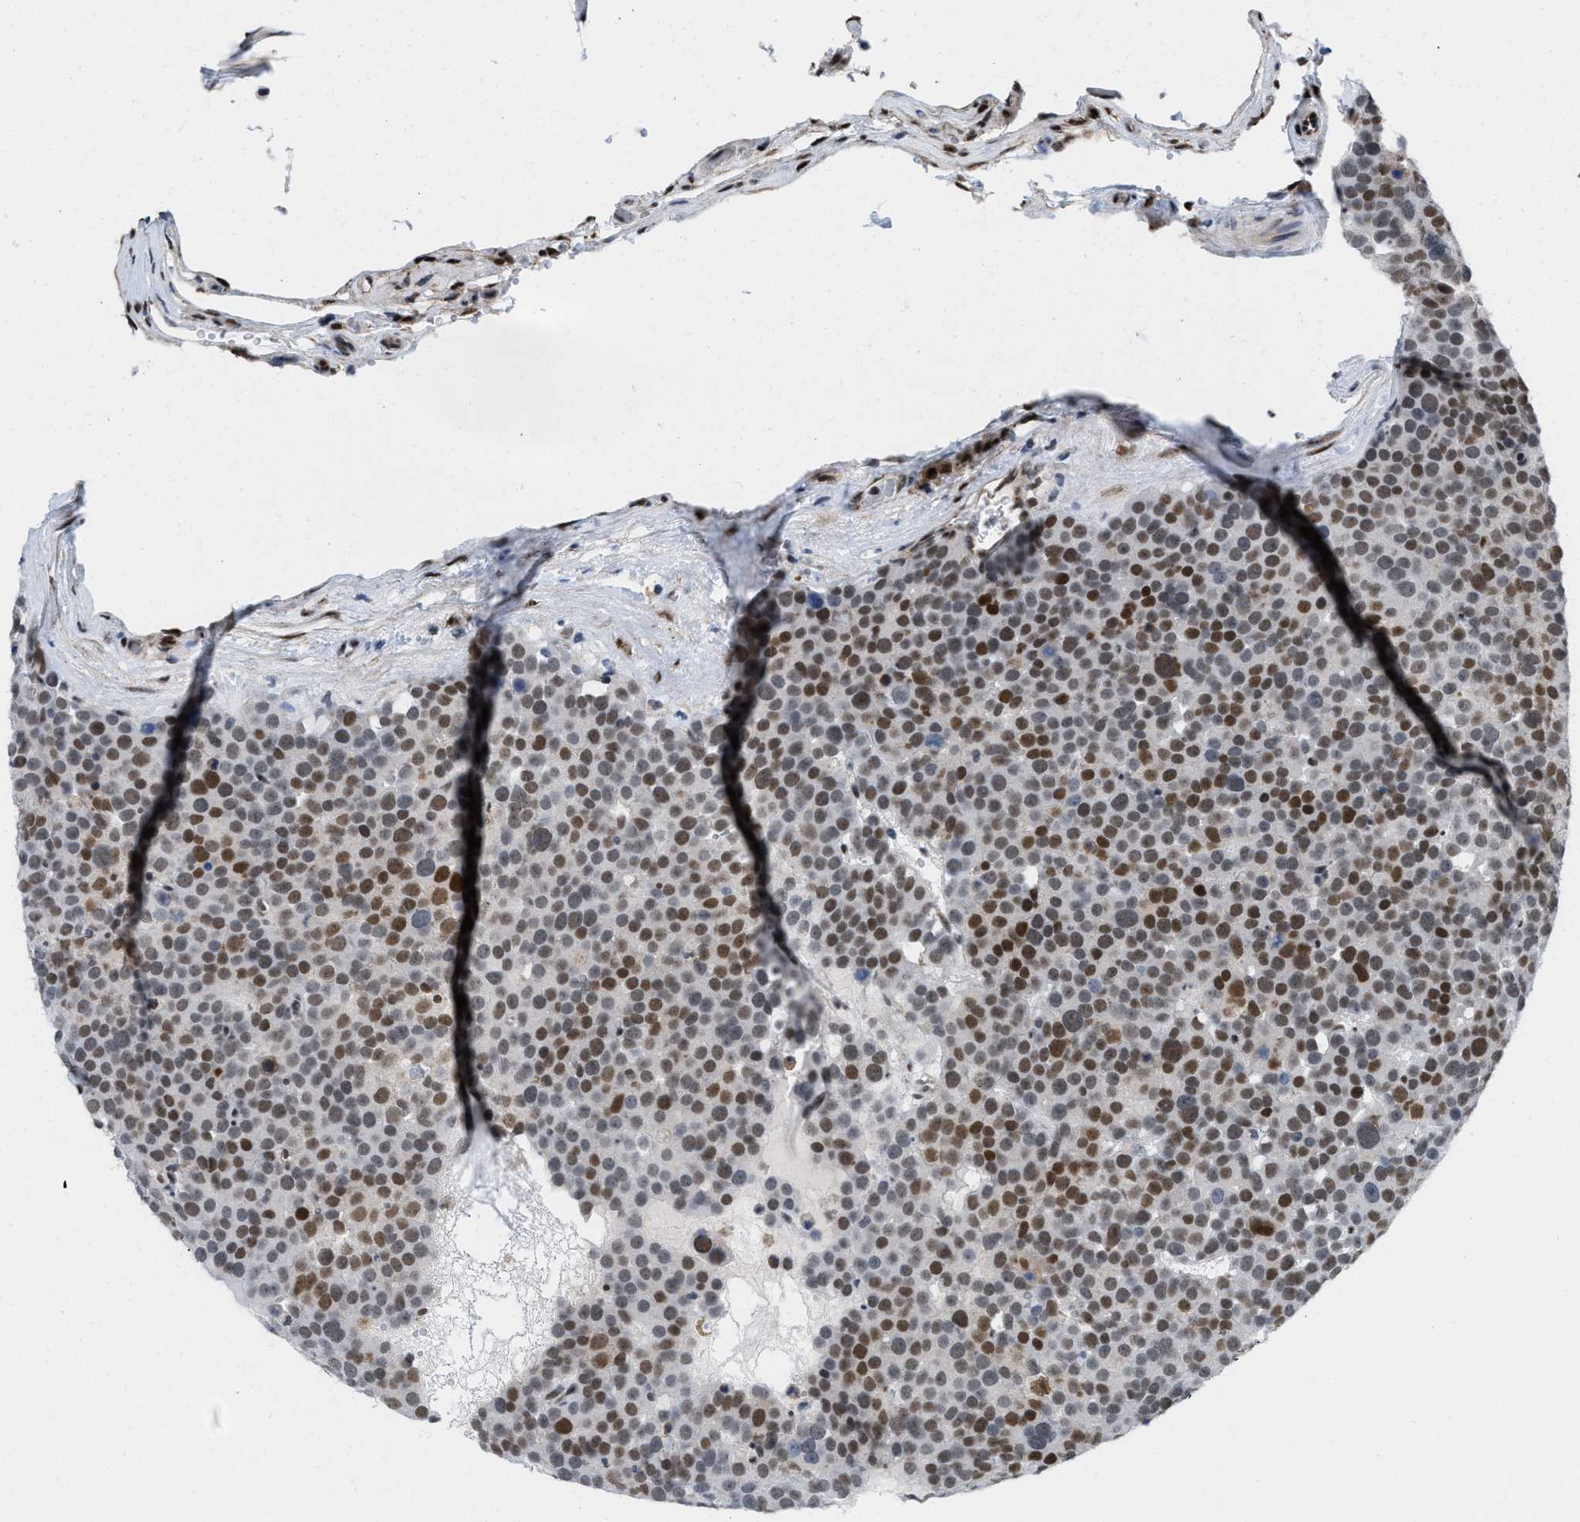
{"staining": {"intensity": "moderate", "quantity": "25%-75%", "location": "nuclear"}, "tissue": "testis cancer", "cell_type": "Tumor cells", "image_type": "cancer", "snomed": [{"axis": "morphology", "description": "Seminoma, NOS"}, {"axis": "topography", "description": "Testis"}], "caption": "Immunohistochemical staining of human seminoma (testis) exhibits moderate nuclear protein staining in about 25%-75% of tumor cells.", "gene": "MIER1", "patient": {"sex": "male", "age": 71}}